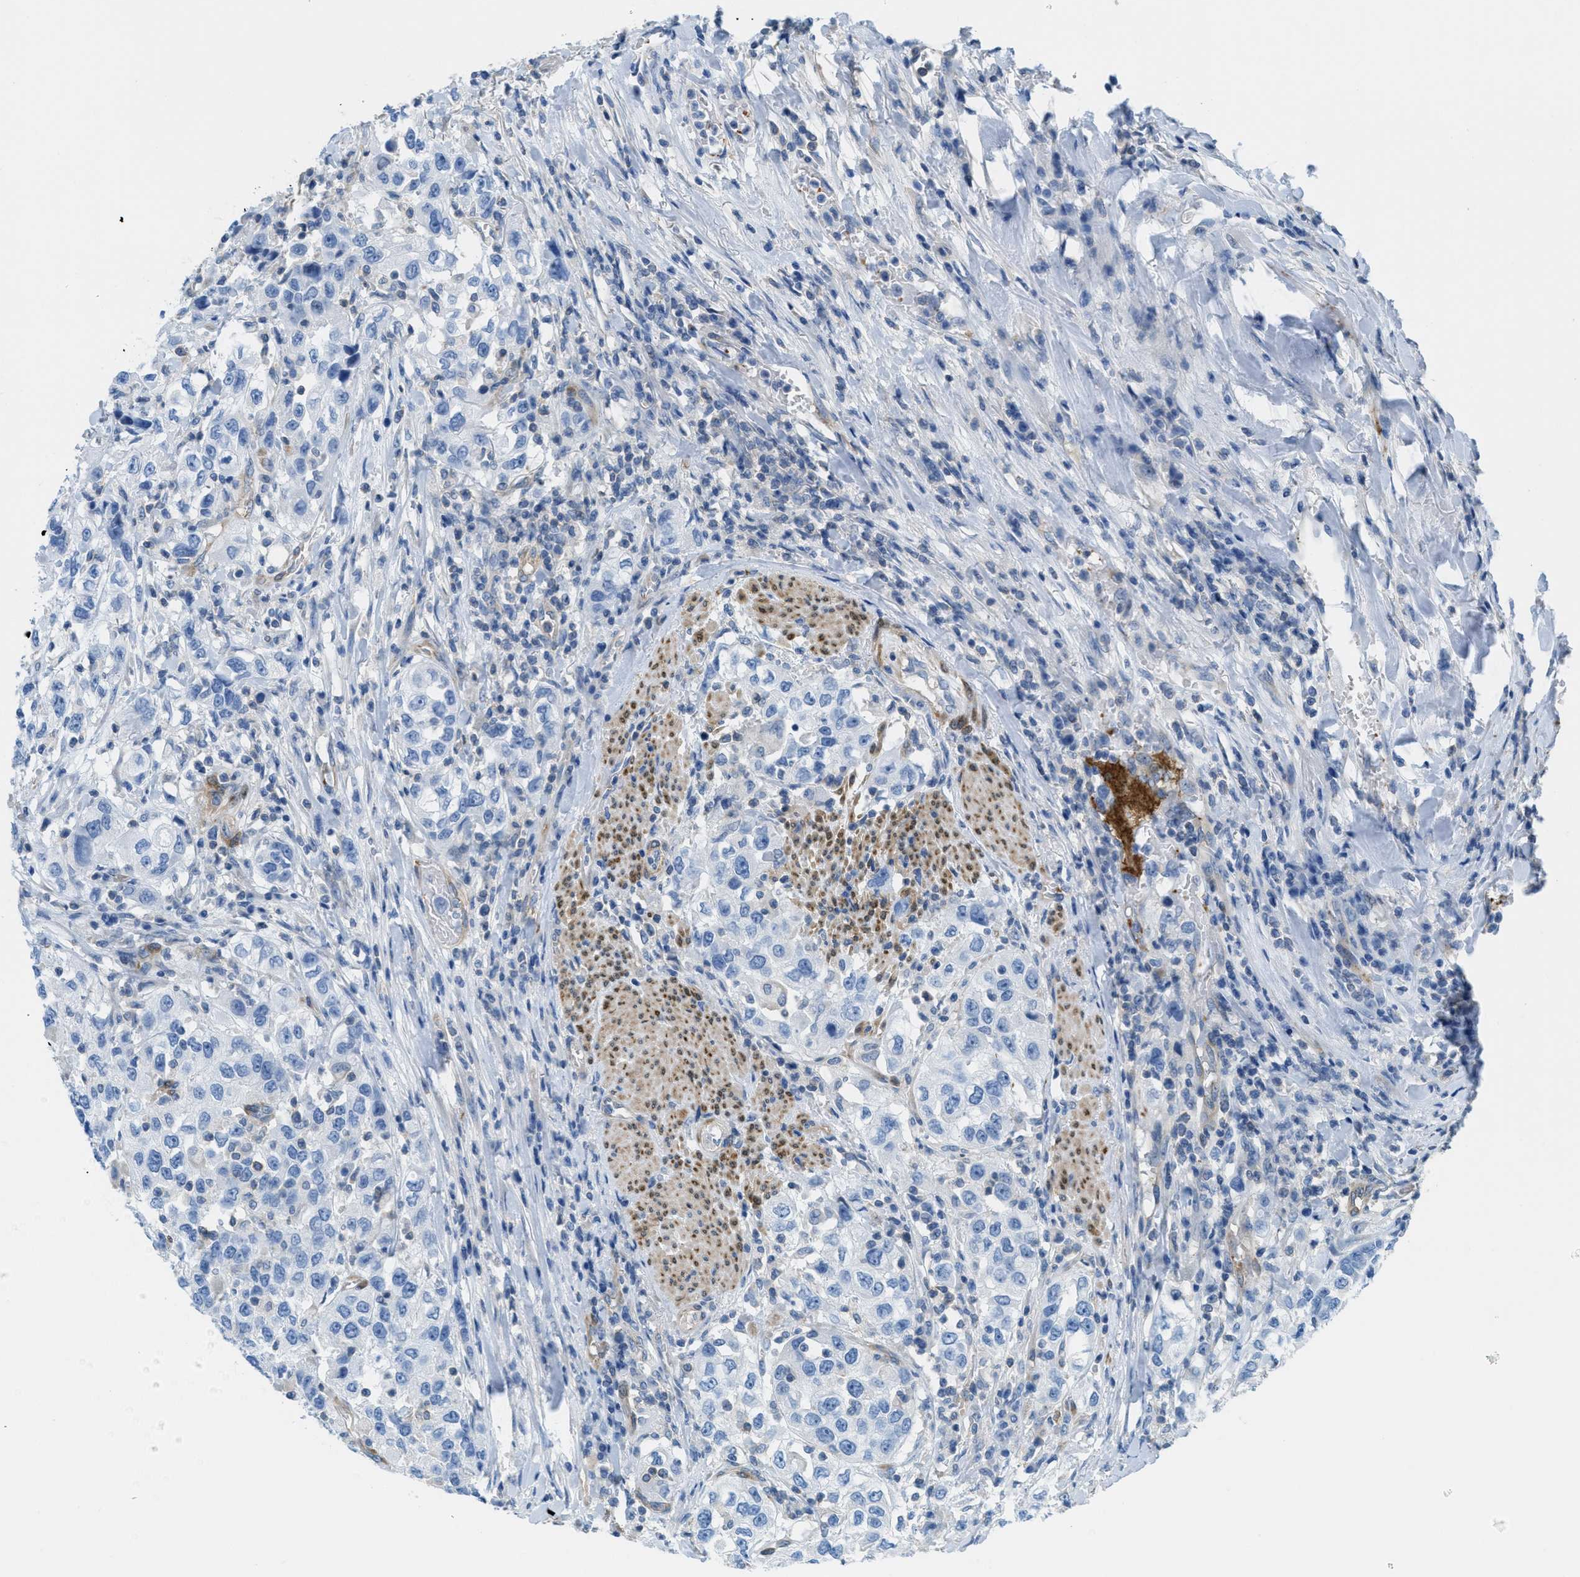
{"staining": {"intensity": "negative", "quantity": "none", "location": "none"}, "tissue": "urothelial cancer", "cell_type": "Tumor cells", "image_type": "cancer", "snomed": [{"axis": "morphology", "description": "Urothelial carcinoma, High grade"}, {"axis": "topography", "description": "Urinary bladder"}], "caption": "Protein analysis of urothelial carcinoma (high-grade) demonstrates no significant staining in tumor cells.", "gene": "MAPRE2", "patient": {"sex": "female", "age": 80}}